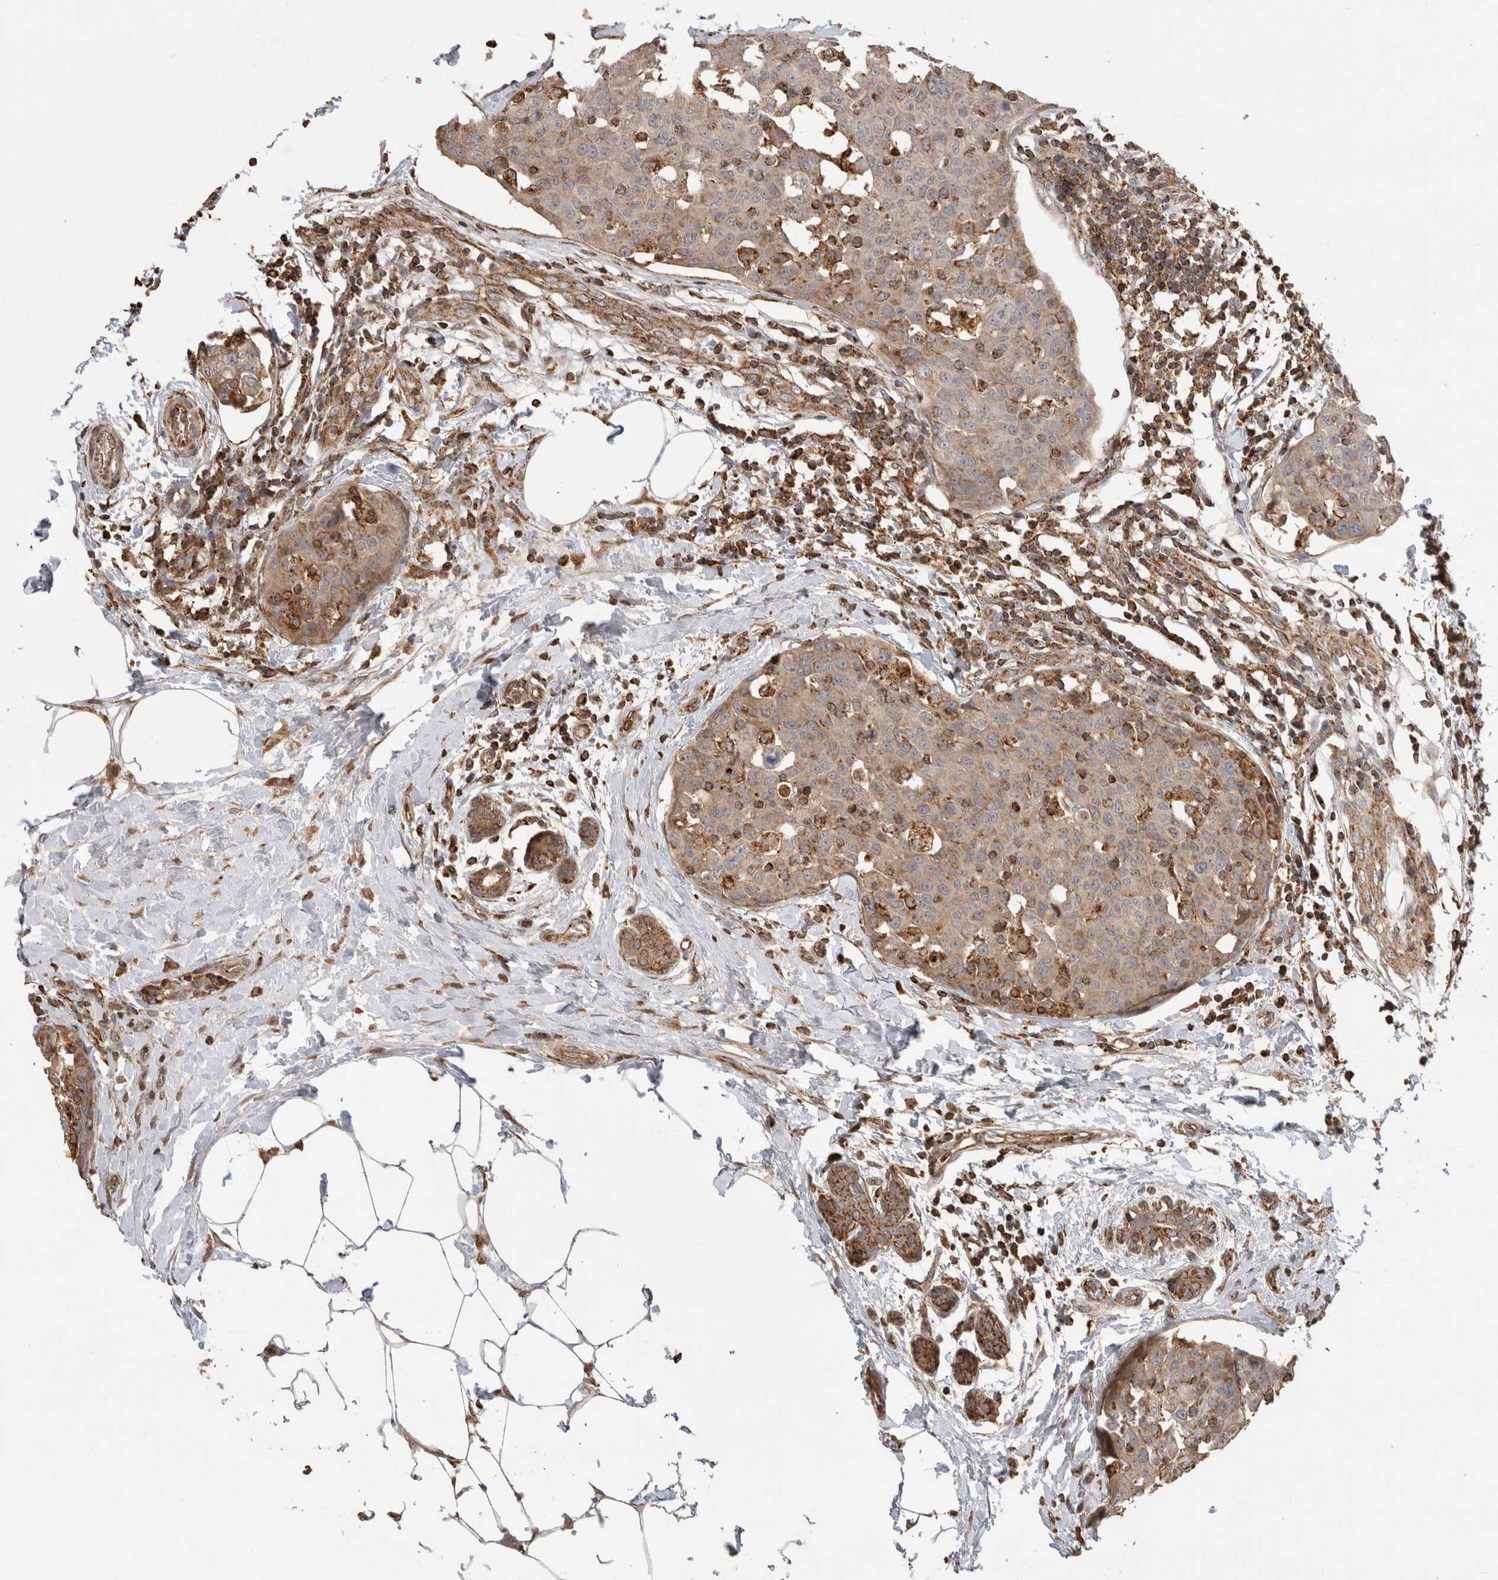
{"staining": {"intensity": "strong", "quantity": "<25%", "location": "cytoplasmic/membranous"}, "tissue": "breast cancer", "cell_type": "Tumor cells", "image_type": "cancer", "snomed": [{"axis": "morphology", "description": "Normal tissue, NOS"}, {"axis": "morphology", "description": "Duct carcinoma"}, {"axis": "topography", "description": "Breast"}], "caption": "Brown immunohistochemical staining in breast cancer demonstrates strong cytoplasmic/membranous staining in approximately <25% of tumor cells.", "gene": "IMMP2L", "patient": {"sex": "female", "age": 37}}